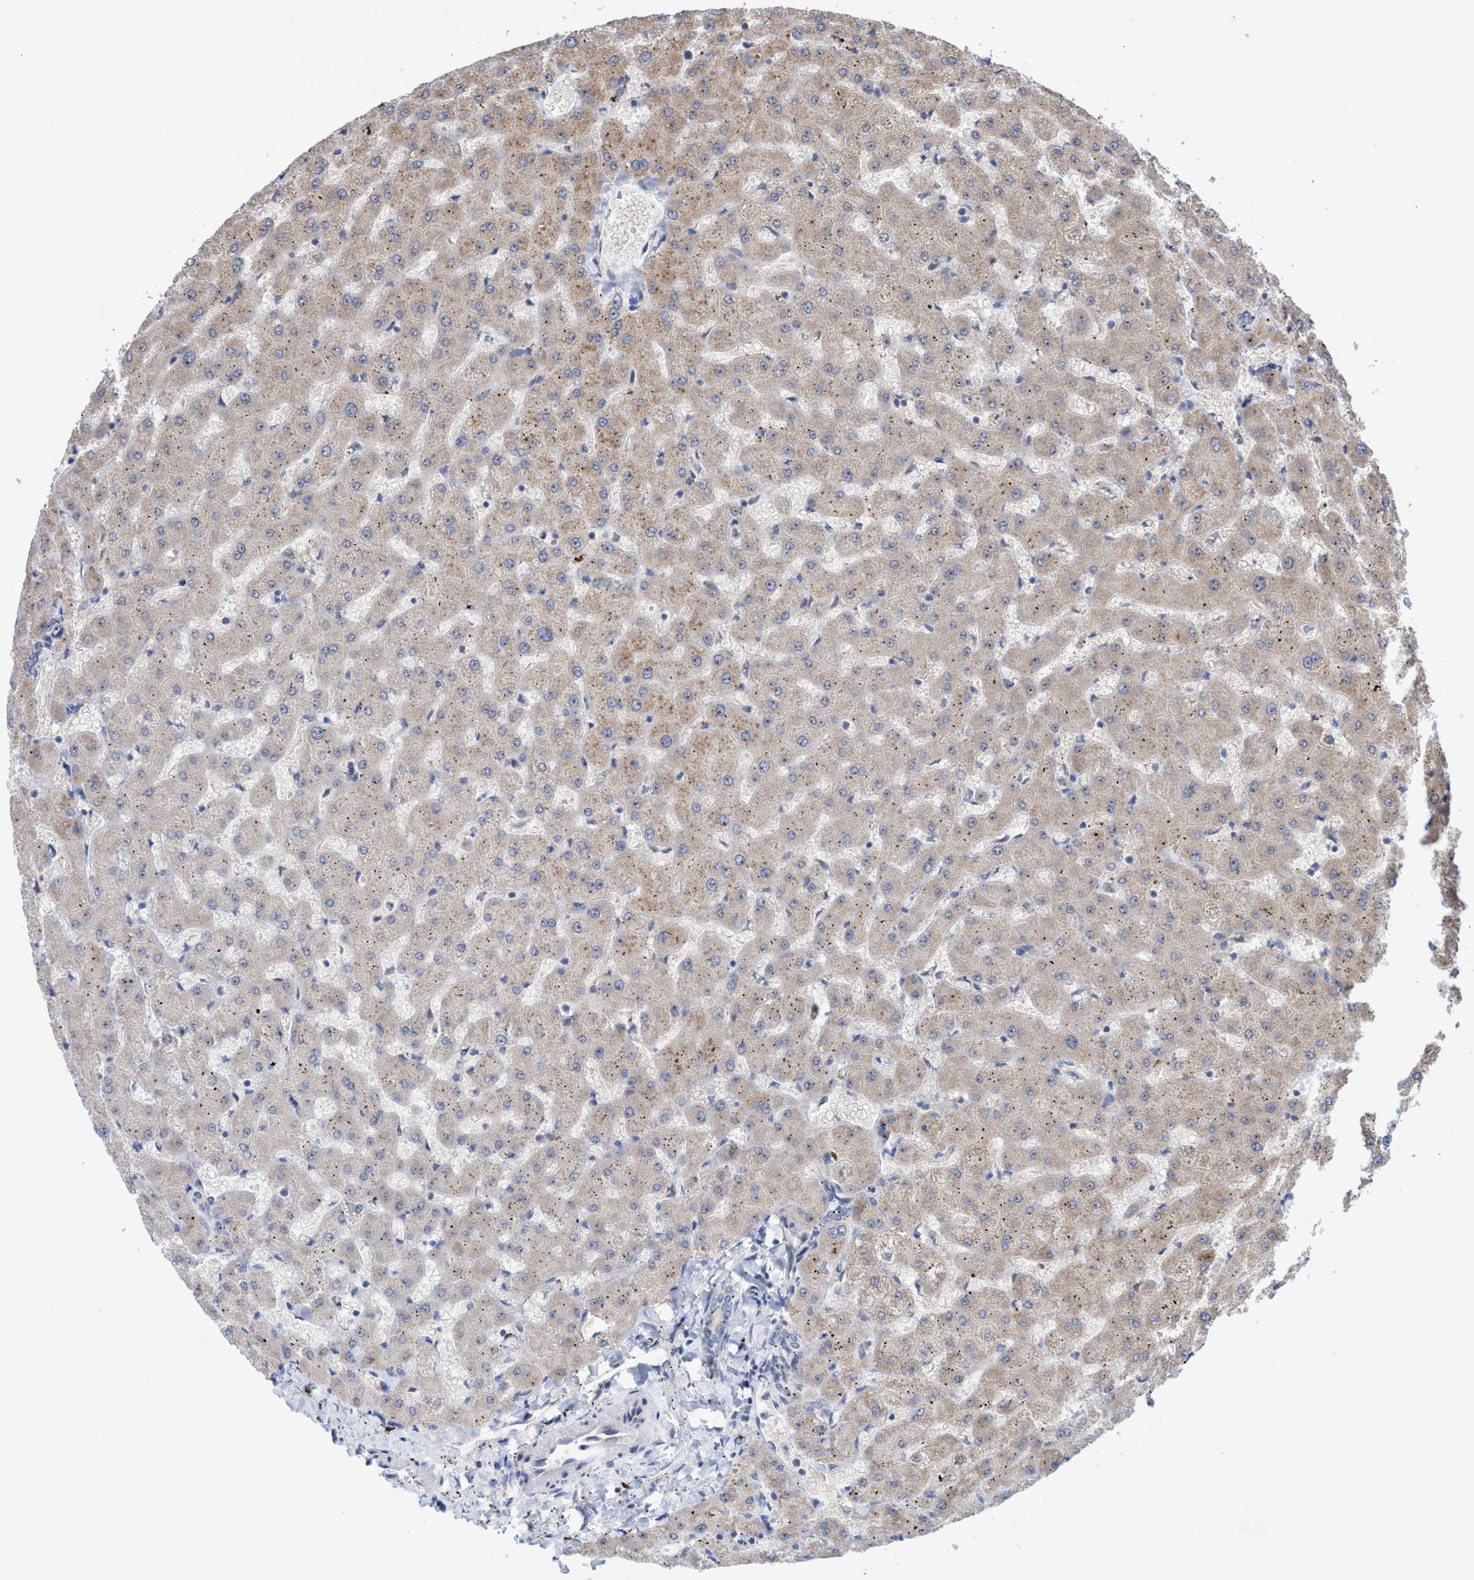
{"staining": {"intensity": "negative", "quantity": "none", "location": "none"}, "tissue": "liver", "cell_type": "Cholangiocytes", "image_type": "normal", "snomed": [{"axis": "morphology", "description": "Normal tissue, NOS"}, {"axis": "topography", "description": "Liver"}], "caption": "Liver stained for a protein using immunohistochemistry (IHC) exhibits no staining cholangiocytes.", "gene": "P2RY14", "patient": {"sex": "female", "age": 63}}